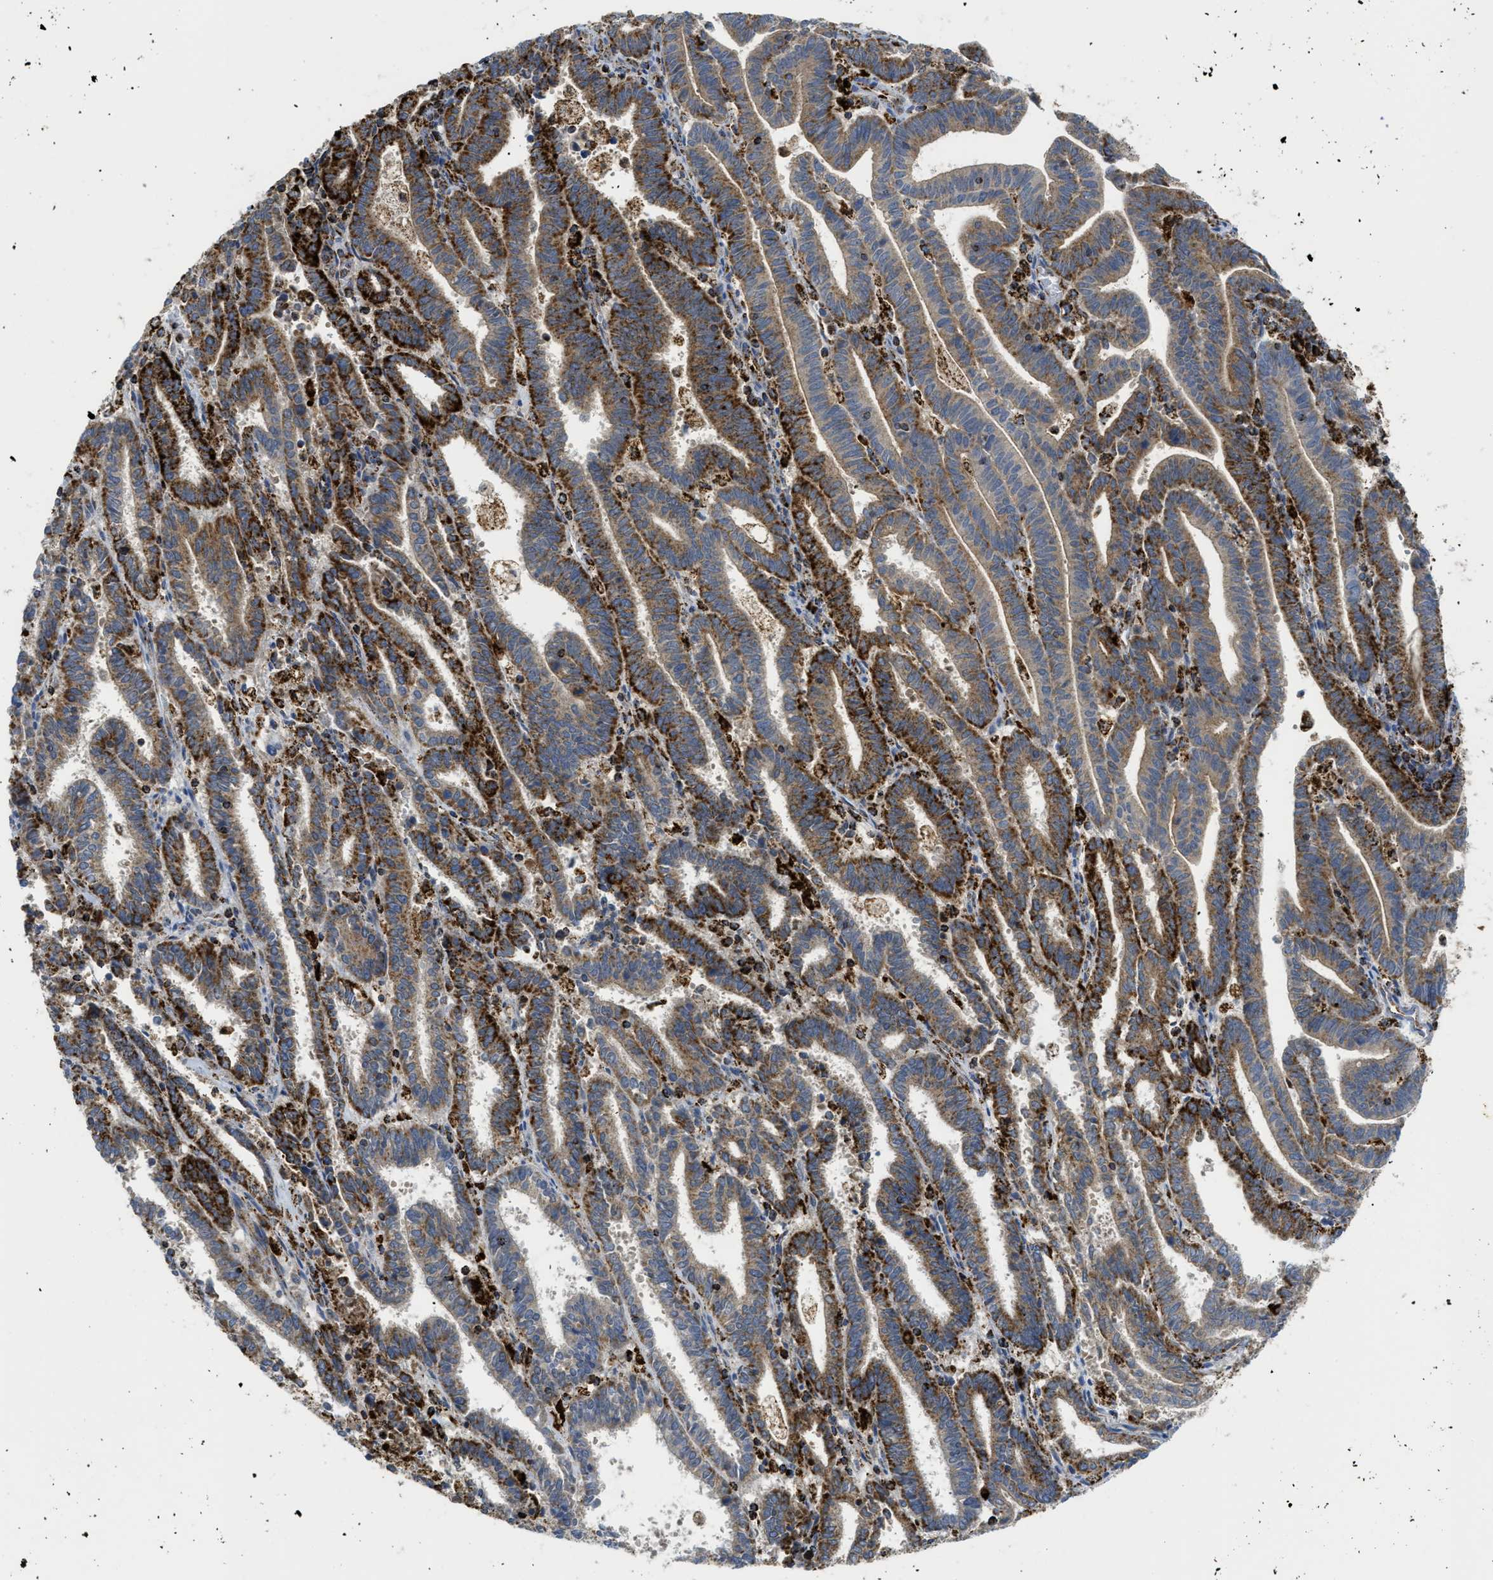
{"staining": {"intensity": "strong", "quantity": ">75%", "location": "cytoplasmic/membranous"}, "tissue": "endometrial cancer", "cell_type": "Tumor cells", "image_type": "cancer", "snomed": [{"axis": "morphology", "description": "Adenocarcinoma, NOS"}, {"axis": "topography", "description": "Uterus"}], "caption": "IHC (DAB) staining of adenocarcinoma (endometrial) demonstrates strong cytoplasmic/membranous protein positivity in approximately >75% of tumor cells.", "gene": "SQOR", "patient": {"sex": "female", "age": 83}}